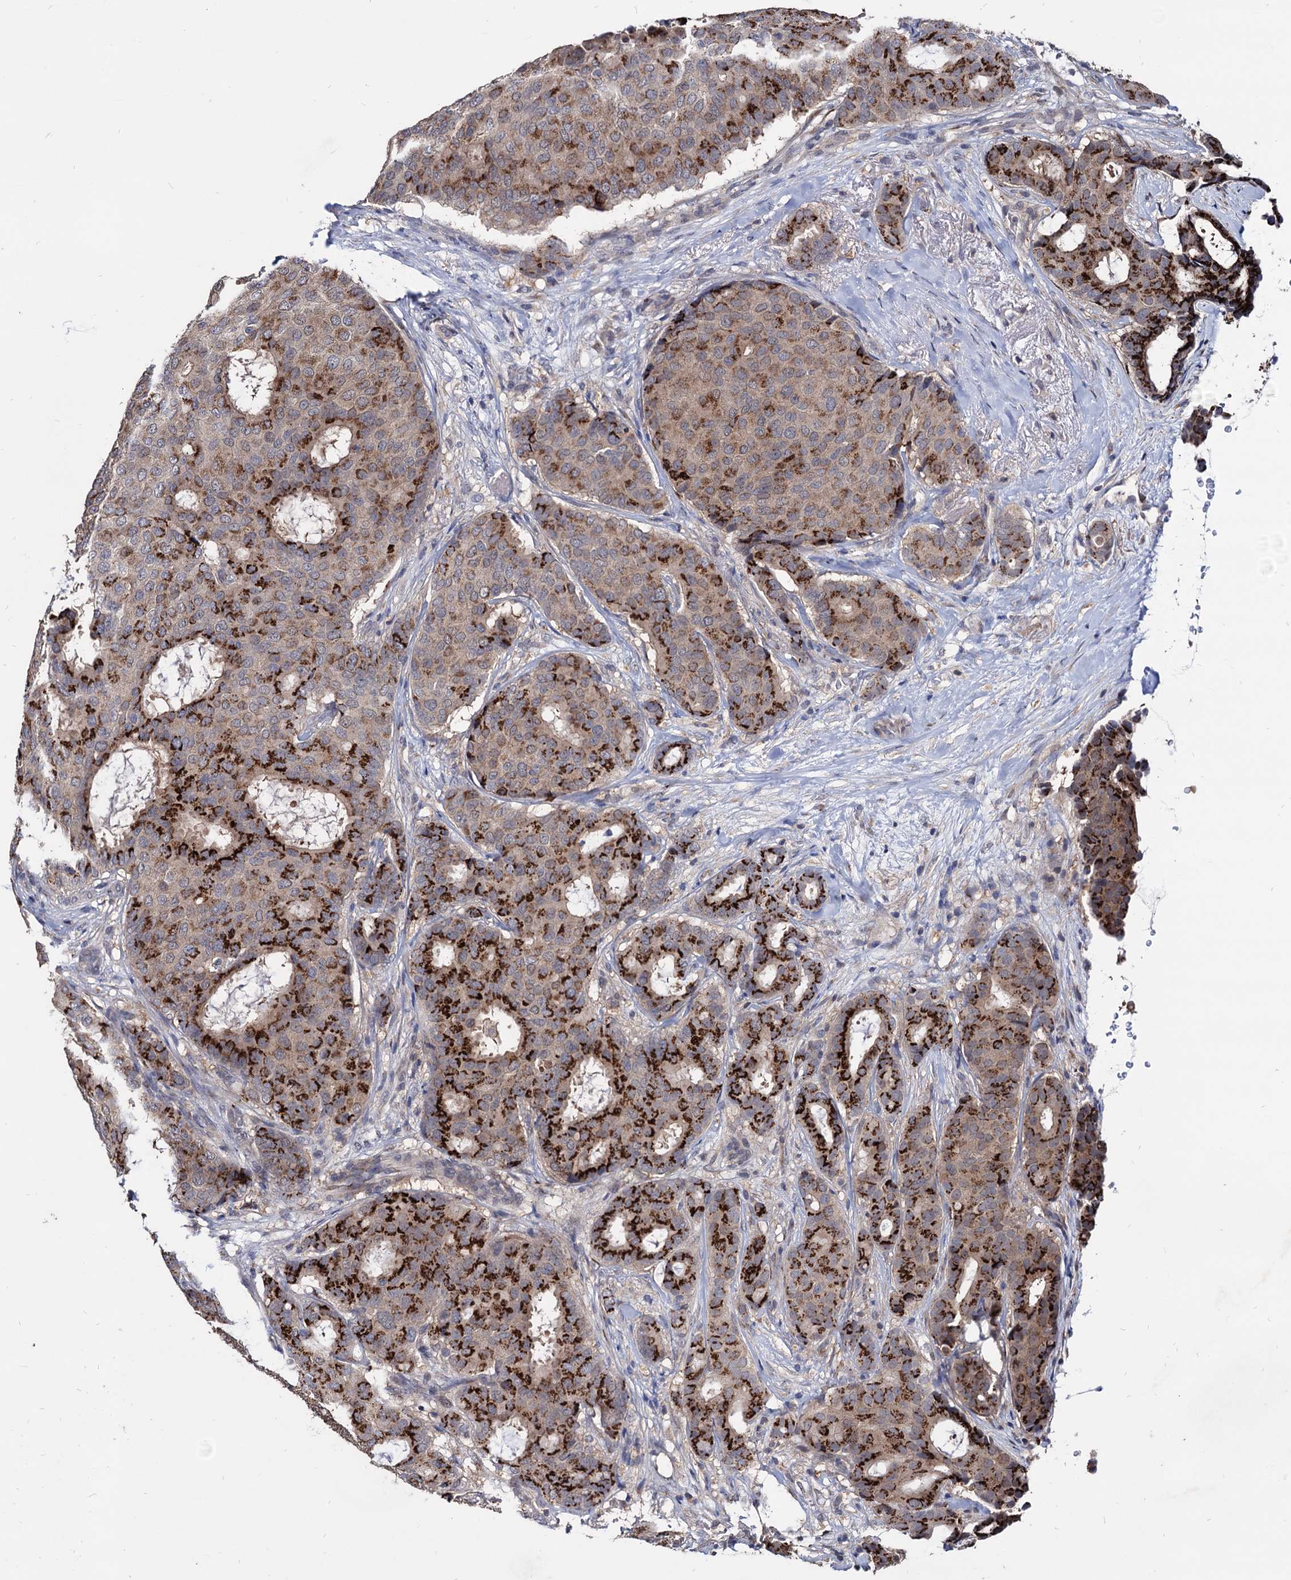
{"staining": {"intensity": "strong", "quantity": "25%-75%", "location": "cytoplasmic/membranous"}, "tissue": "breast cancer", "cell_type": "Tumor cells", "image_type": "cancer", "snomed": [{"axis": "morphology", "description": "Duct carcinoma"}, {"axis": "topography", "description": "Breast"}], "caption": "The micrograph shows immunohistochemical staining of breast cancer. There is strong cytoplasmic/membranous expression is present in approximately 25%-75% of tumor cells. Using DAB (brown) and hematoxylin (blue) stains, captured at high magnification using brightfield microscopy.", "gene": "ESD", "patient": {"sex": "female", "age": 75}}